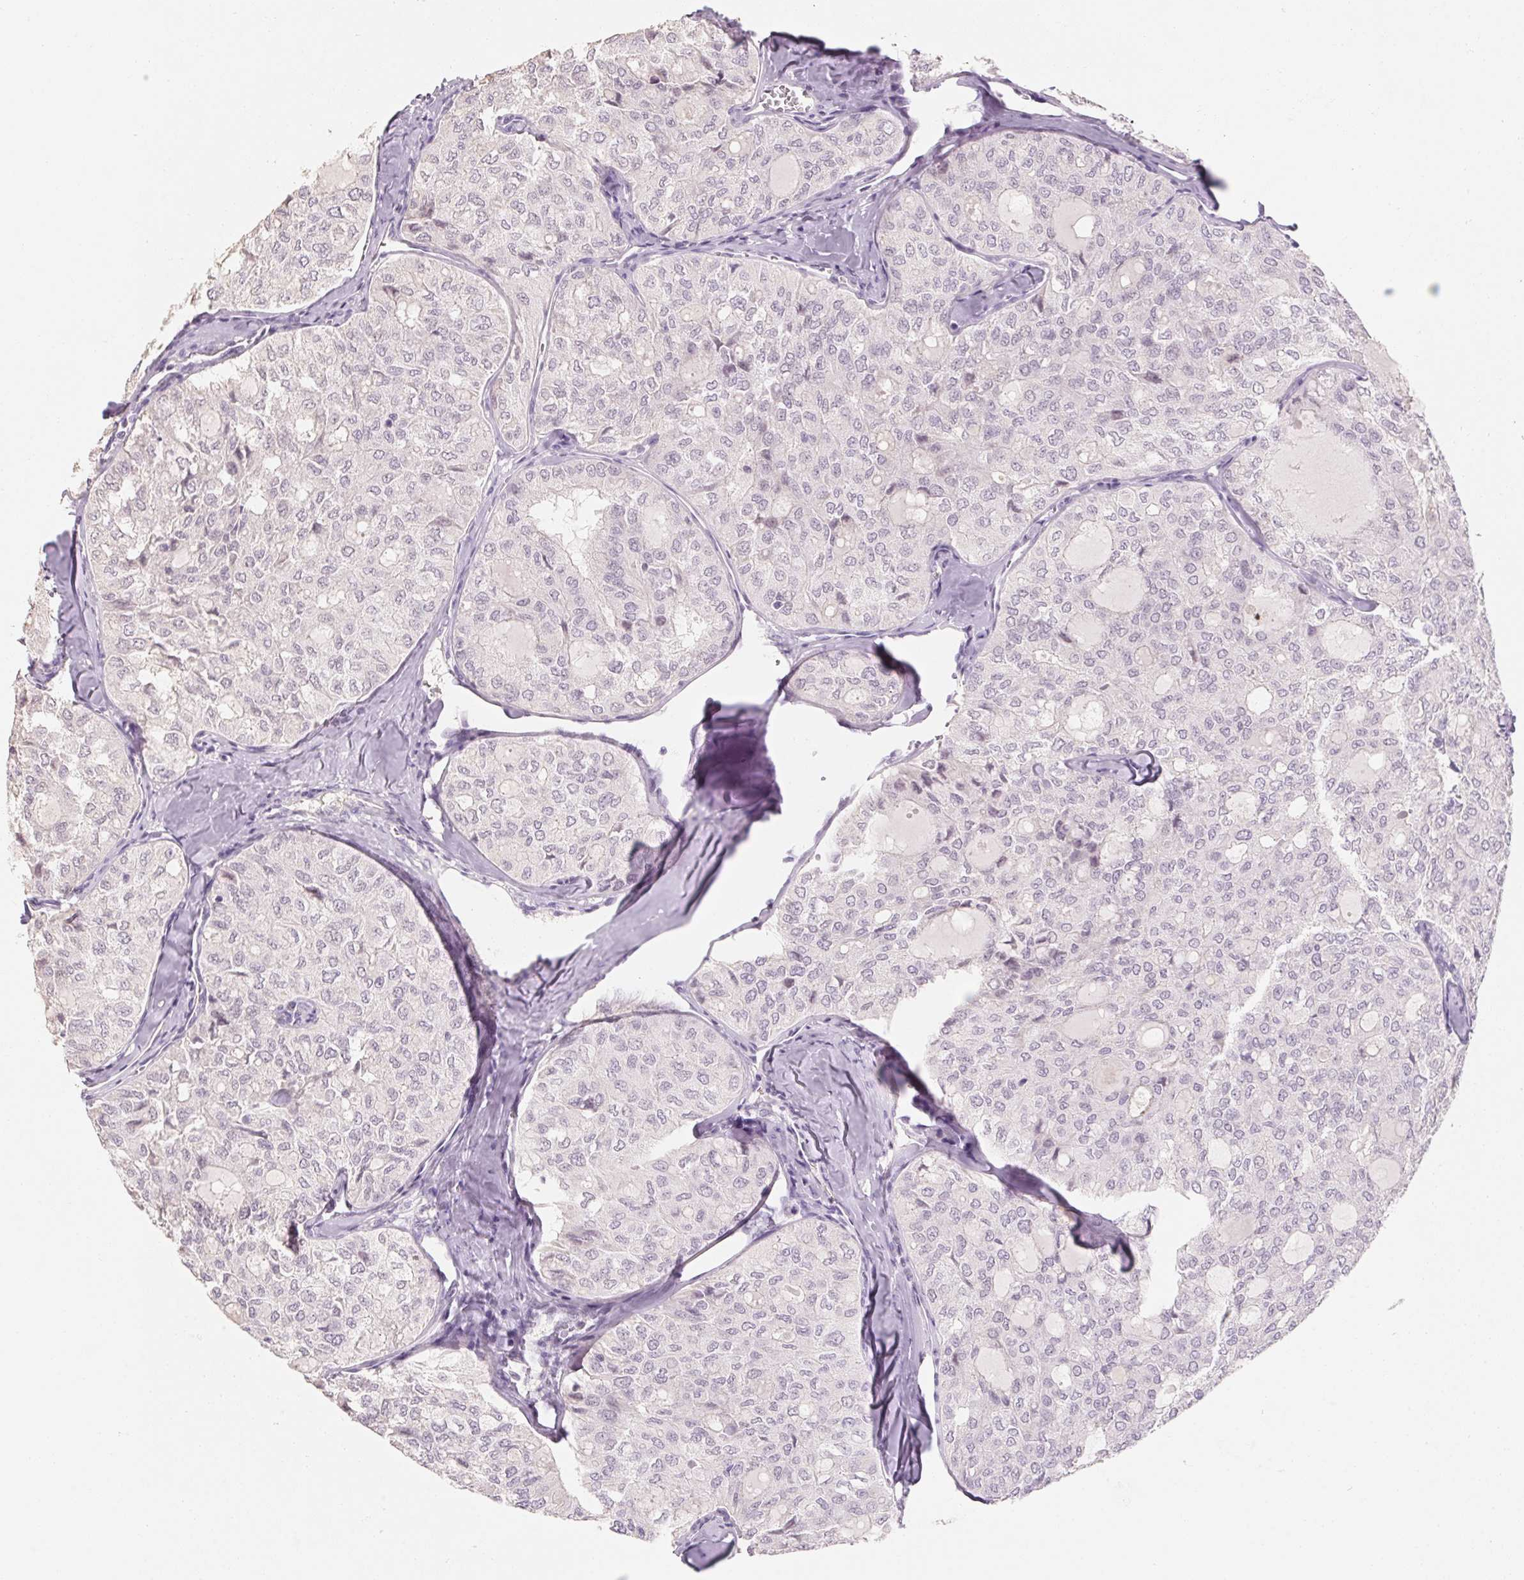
{"staining": {"intensity": "negative", "quantity": "none", "location": "none"}, "tissue": "thyroid cancer", "cell_type": "Tumor cells", "image_type": "cancer", "snomed": [{"axis": "morphology", "description": "Follicular adenoma carcinoma, NOS"}, {"axis": "topography", "description": "Thyroid gland"}], "caption": "Immunohistochemistry (IHC) photomicrograph of thyroid cancer (follicular adenoma carcinoma) stained for a protein (brown), which displays no positivity in tumor cells.", "gene": "CAPZA3", "patient": {"sex": "male", "age": 75}}